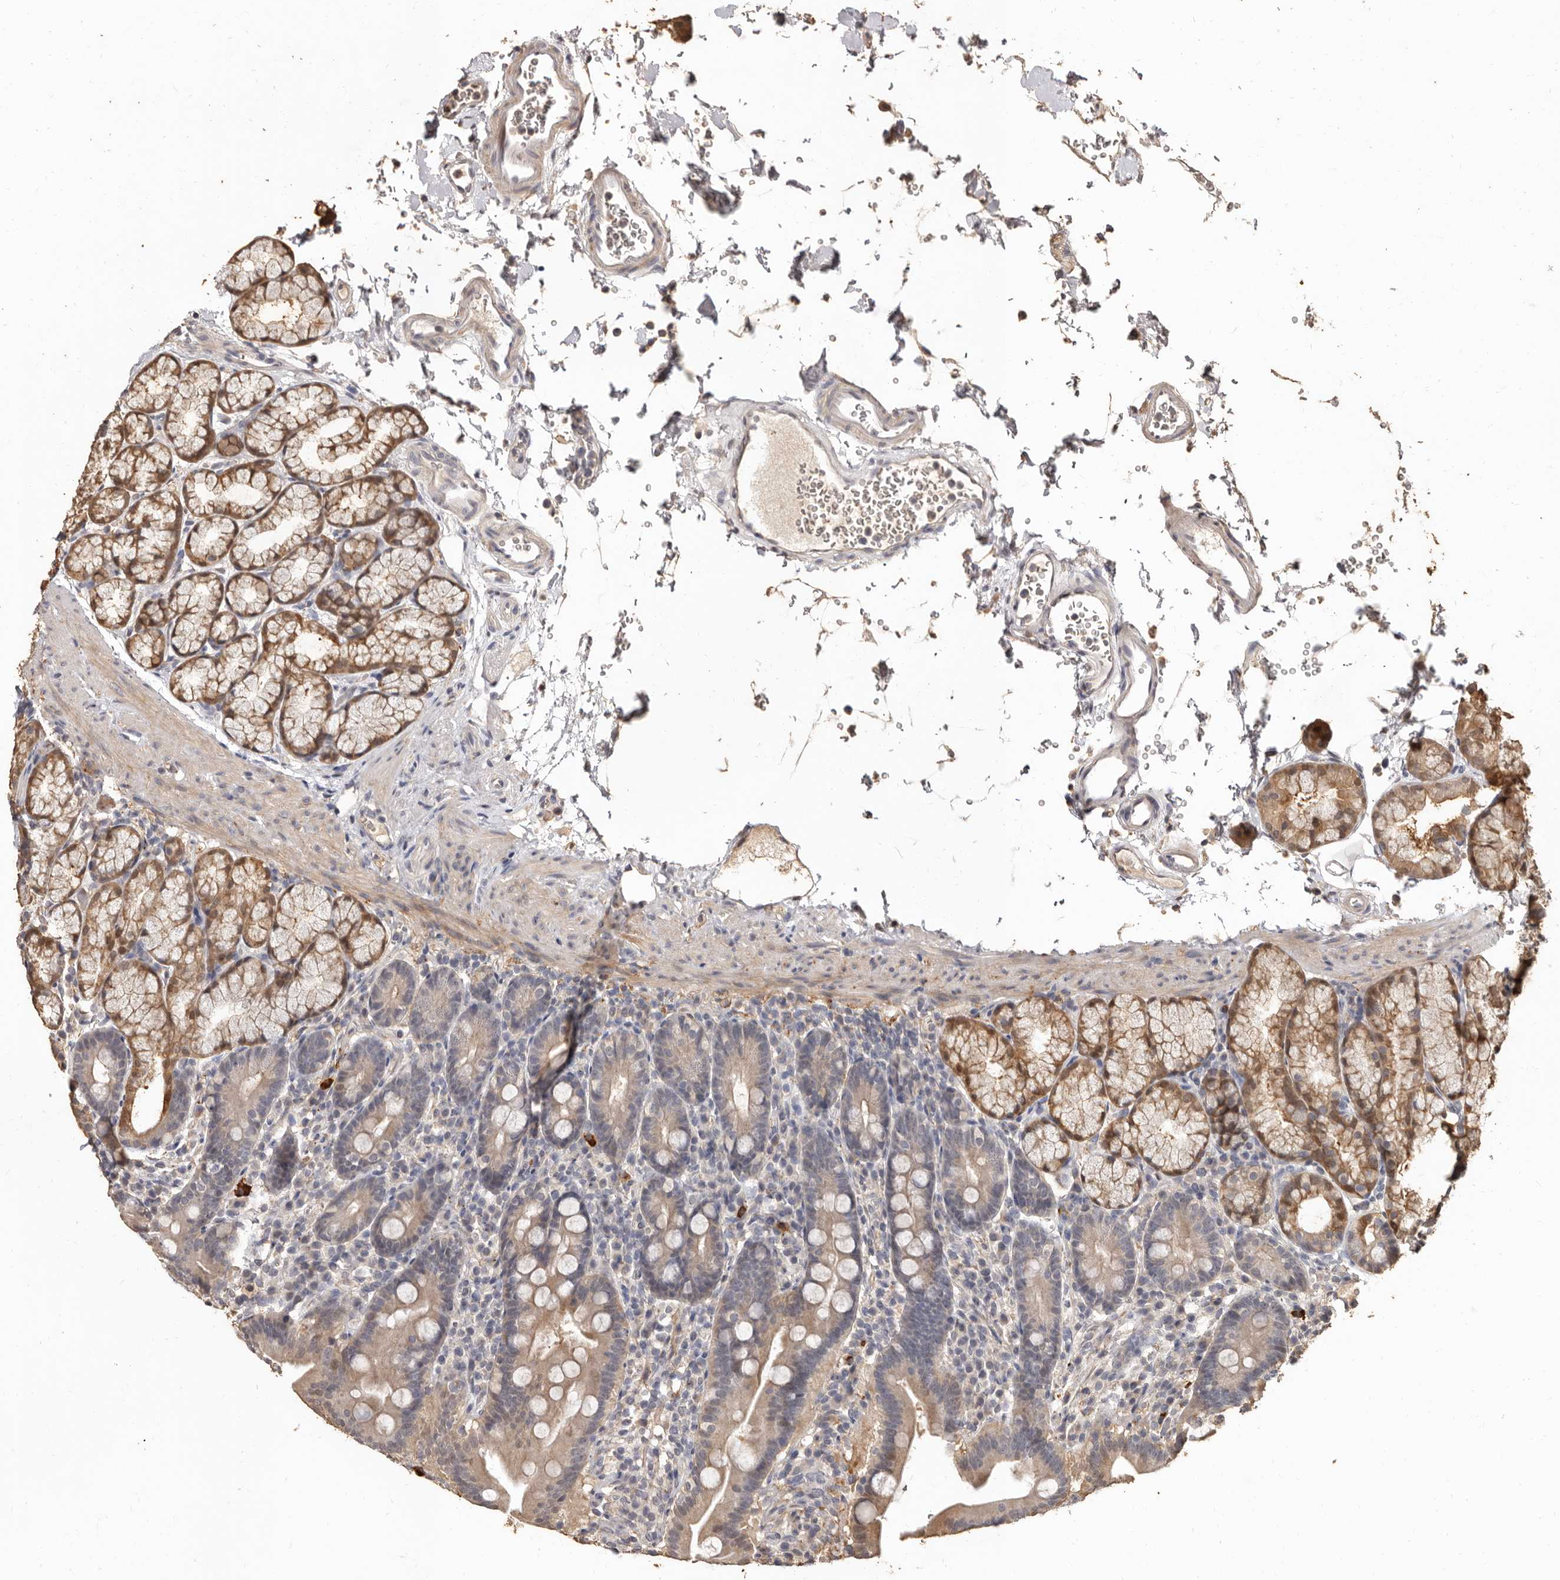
{"staining": {"intensity": "moderate", "quantity": "<25%", "location": "cytoplasmic/membranous"}, "tissue": "duodenum", "cell_type": "Glandular cells", "image_type": "normal", "snomed": [{"axis": "morphology", "description": "Normal tissue, NOS"}, {"axis": "topography", "description": "Duodenum"}], "caption": "About <25% of glandular cells in normal human duodenum display moderate cytoplasmic/membranous protein staining as visualized by brown immunohistochemical staining.", "gene": "INAVA", "patient": {"sex": "male", "age": 54}}